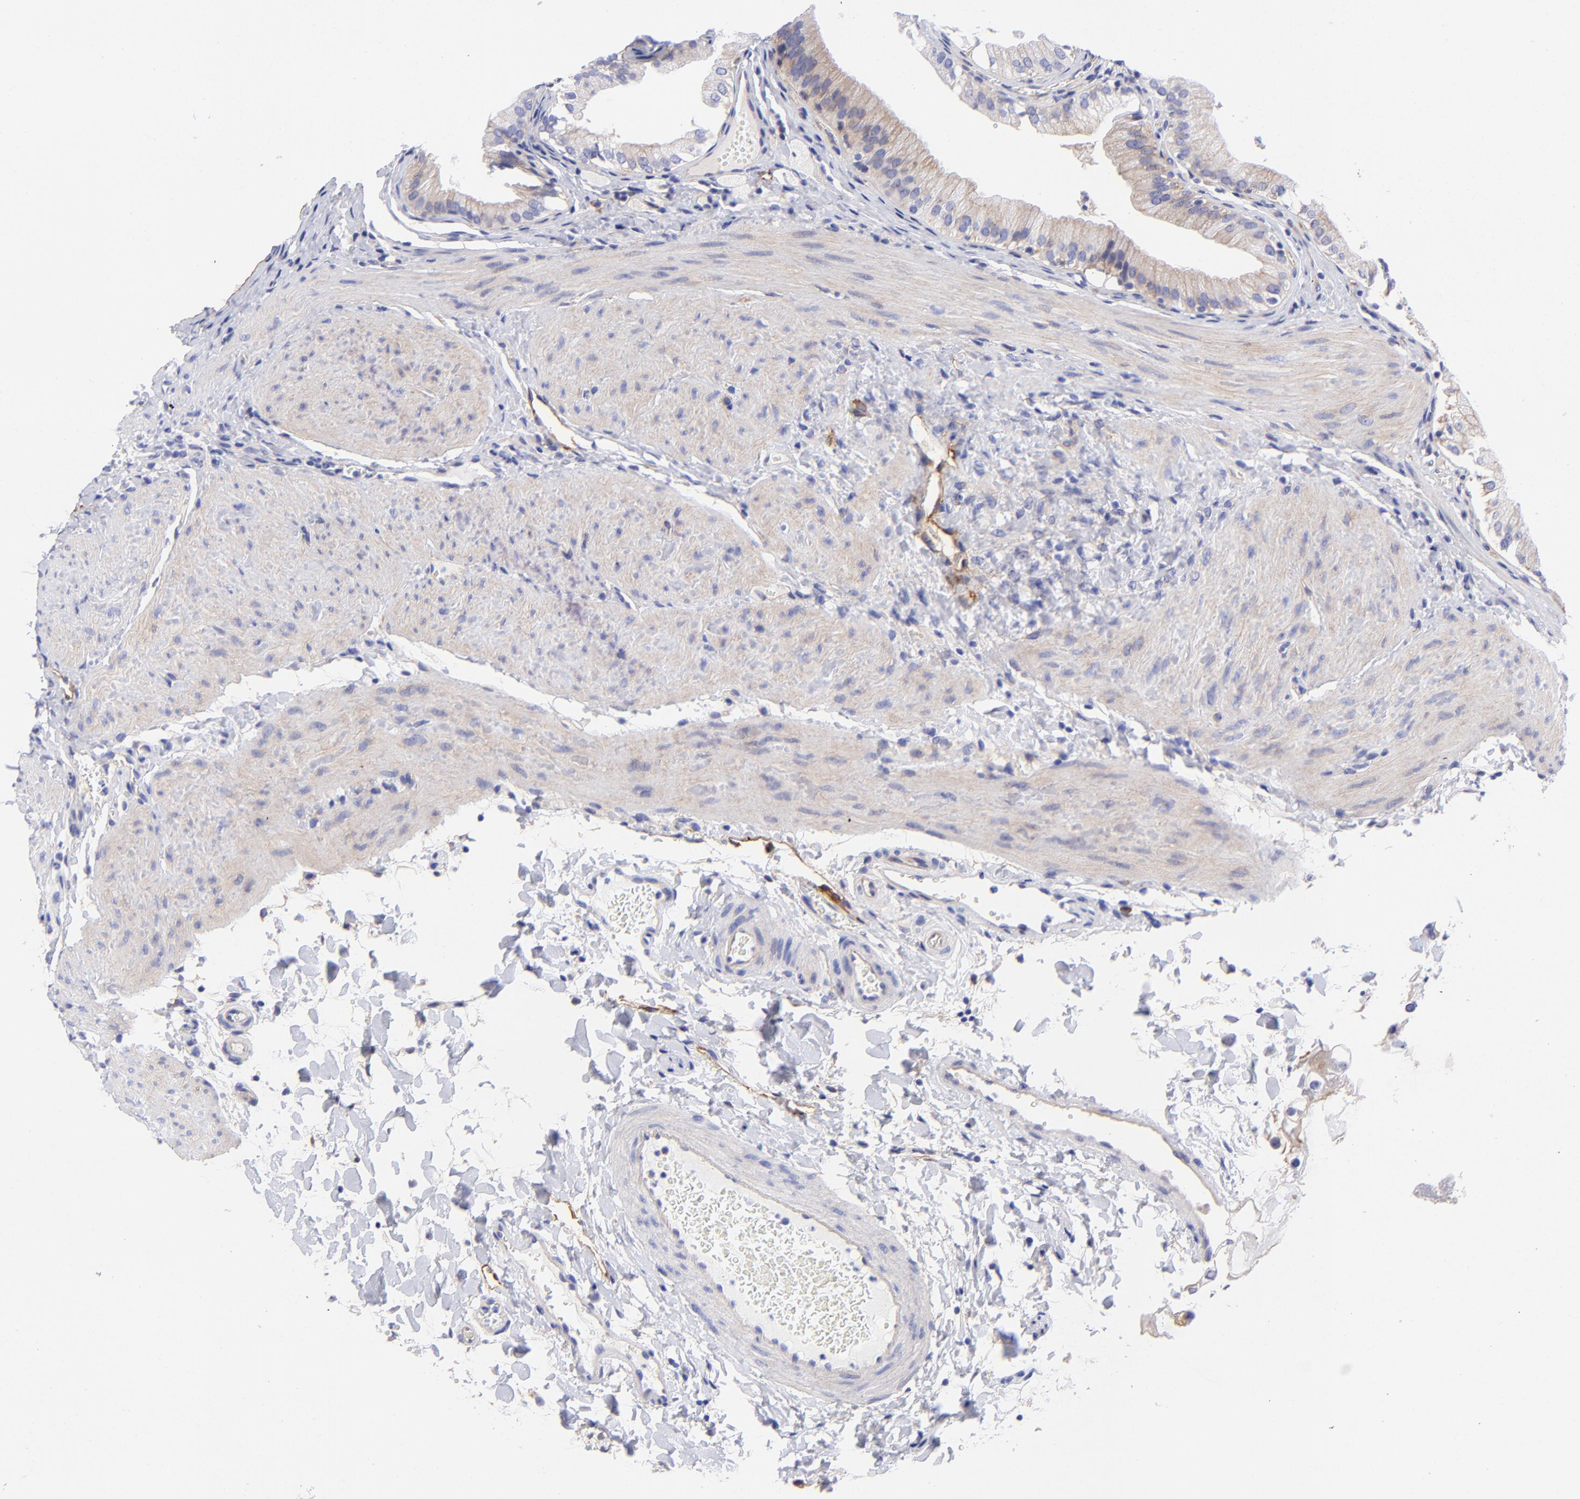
{"staining": {"intensity": "moderate", "quantity": "25%-75%", "location": "cytoplasmic/membranous"}, "tissue": "gallbladder", "cell_type": "Glandular cells", "image_type": "normal", "snomed": [{"axis": "morphology", "description": "Normal tissue, NOS"}, {"axis": "topography", "description": "Gallbladder"}], "caption": "Immunohistochemical staining of unremarkable gallbladder reveals moderate cytoplasmic/membranous protein positivity in about 25%-75% of glandular cells.", "gene": "PPFIBP1", "patient": {"sex": "female", "age": 24}}